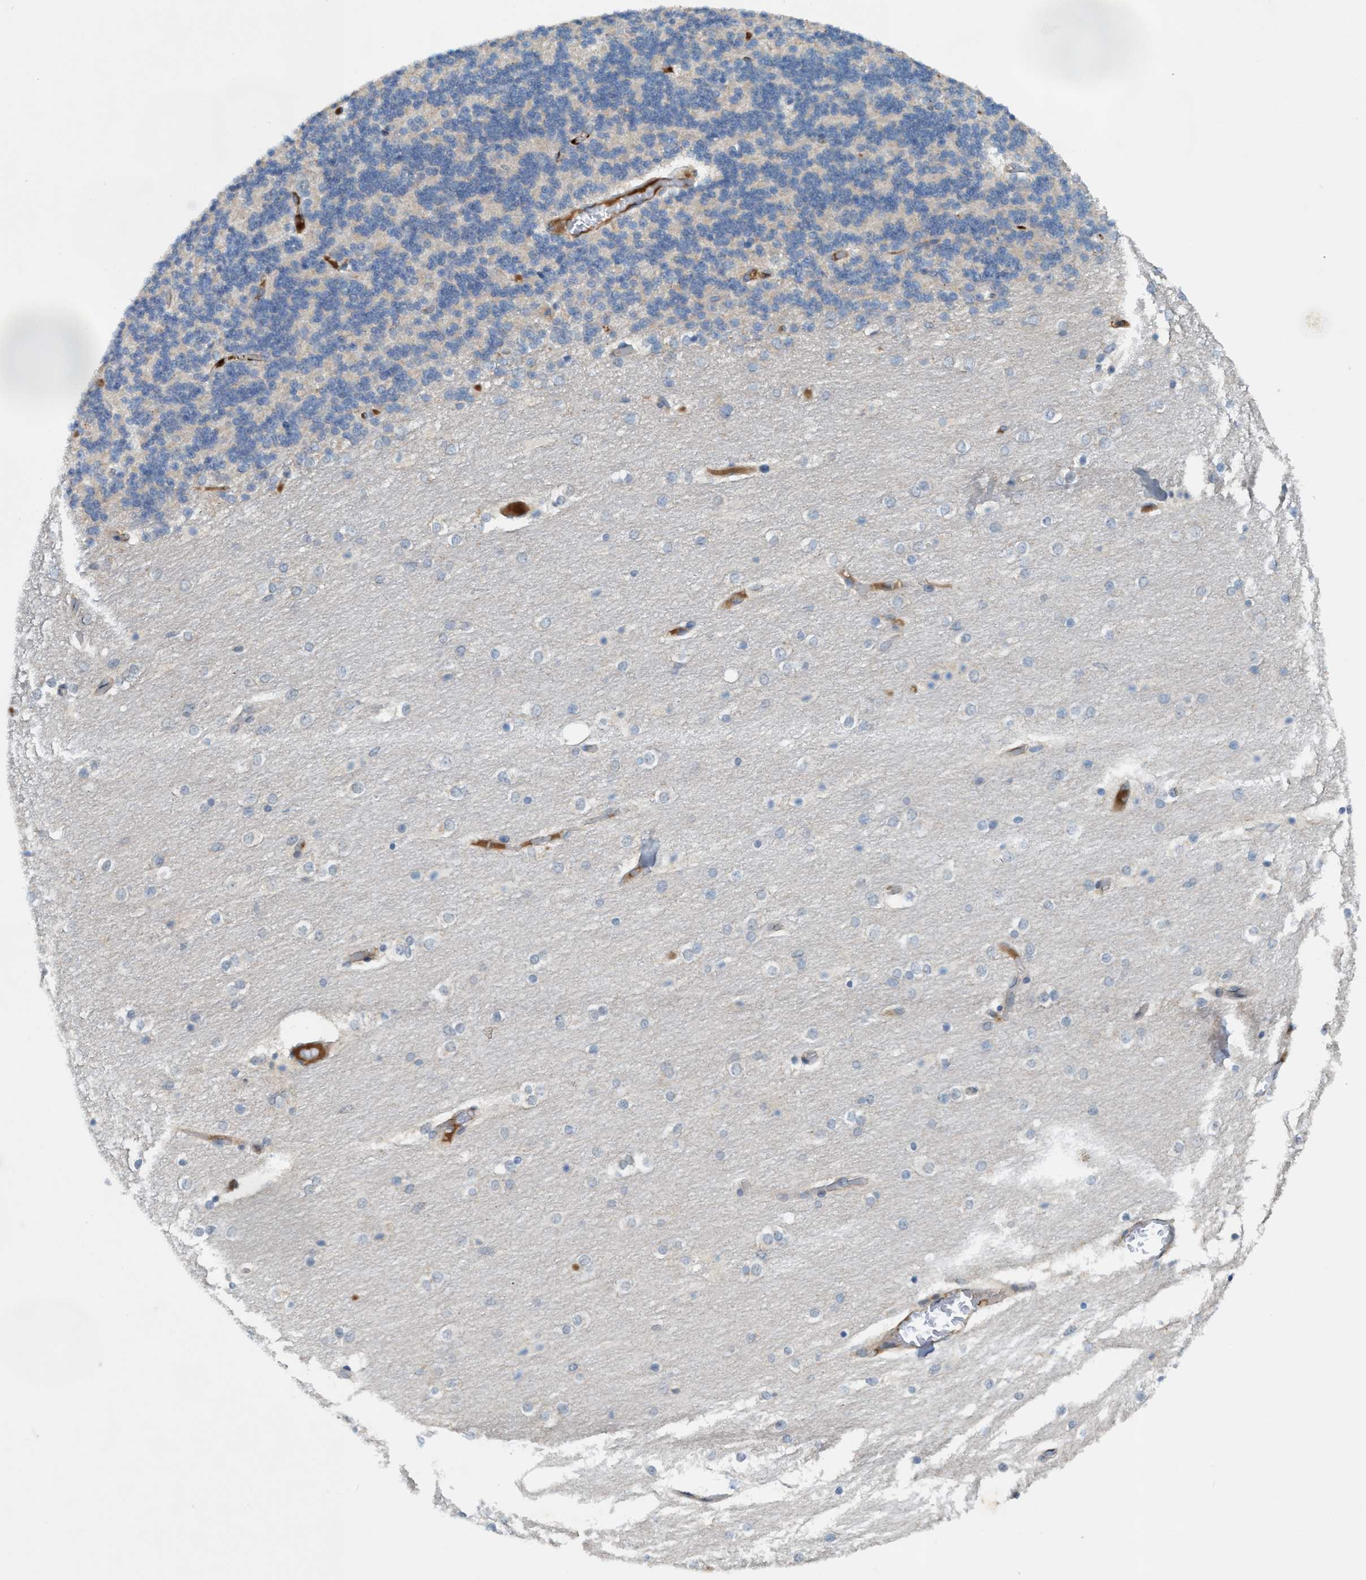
{"staining": {"intensity": "weak", "quantity": "<25%", "location": "cytoplasmic/membranous"}, "tissue": "cerebellum", "cell_type": "Cells in granular layer", "image_type": "normal", "snomed": [{"axis": "morphology", "description": "Normal tissue, NOS"}, {"axis": "topography", "description": "Cerebellum"}], "caption": "Cerebellum stained for a protein using IHC demonstrates no expression cells in granular layer.", "gene": "TRIM65", "patient": {"sex": "female", "age": 54}}